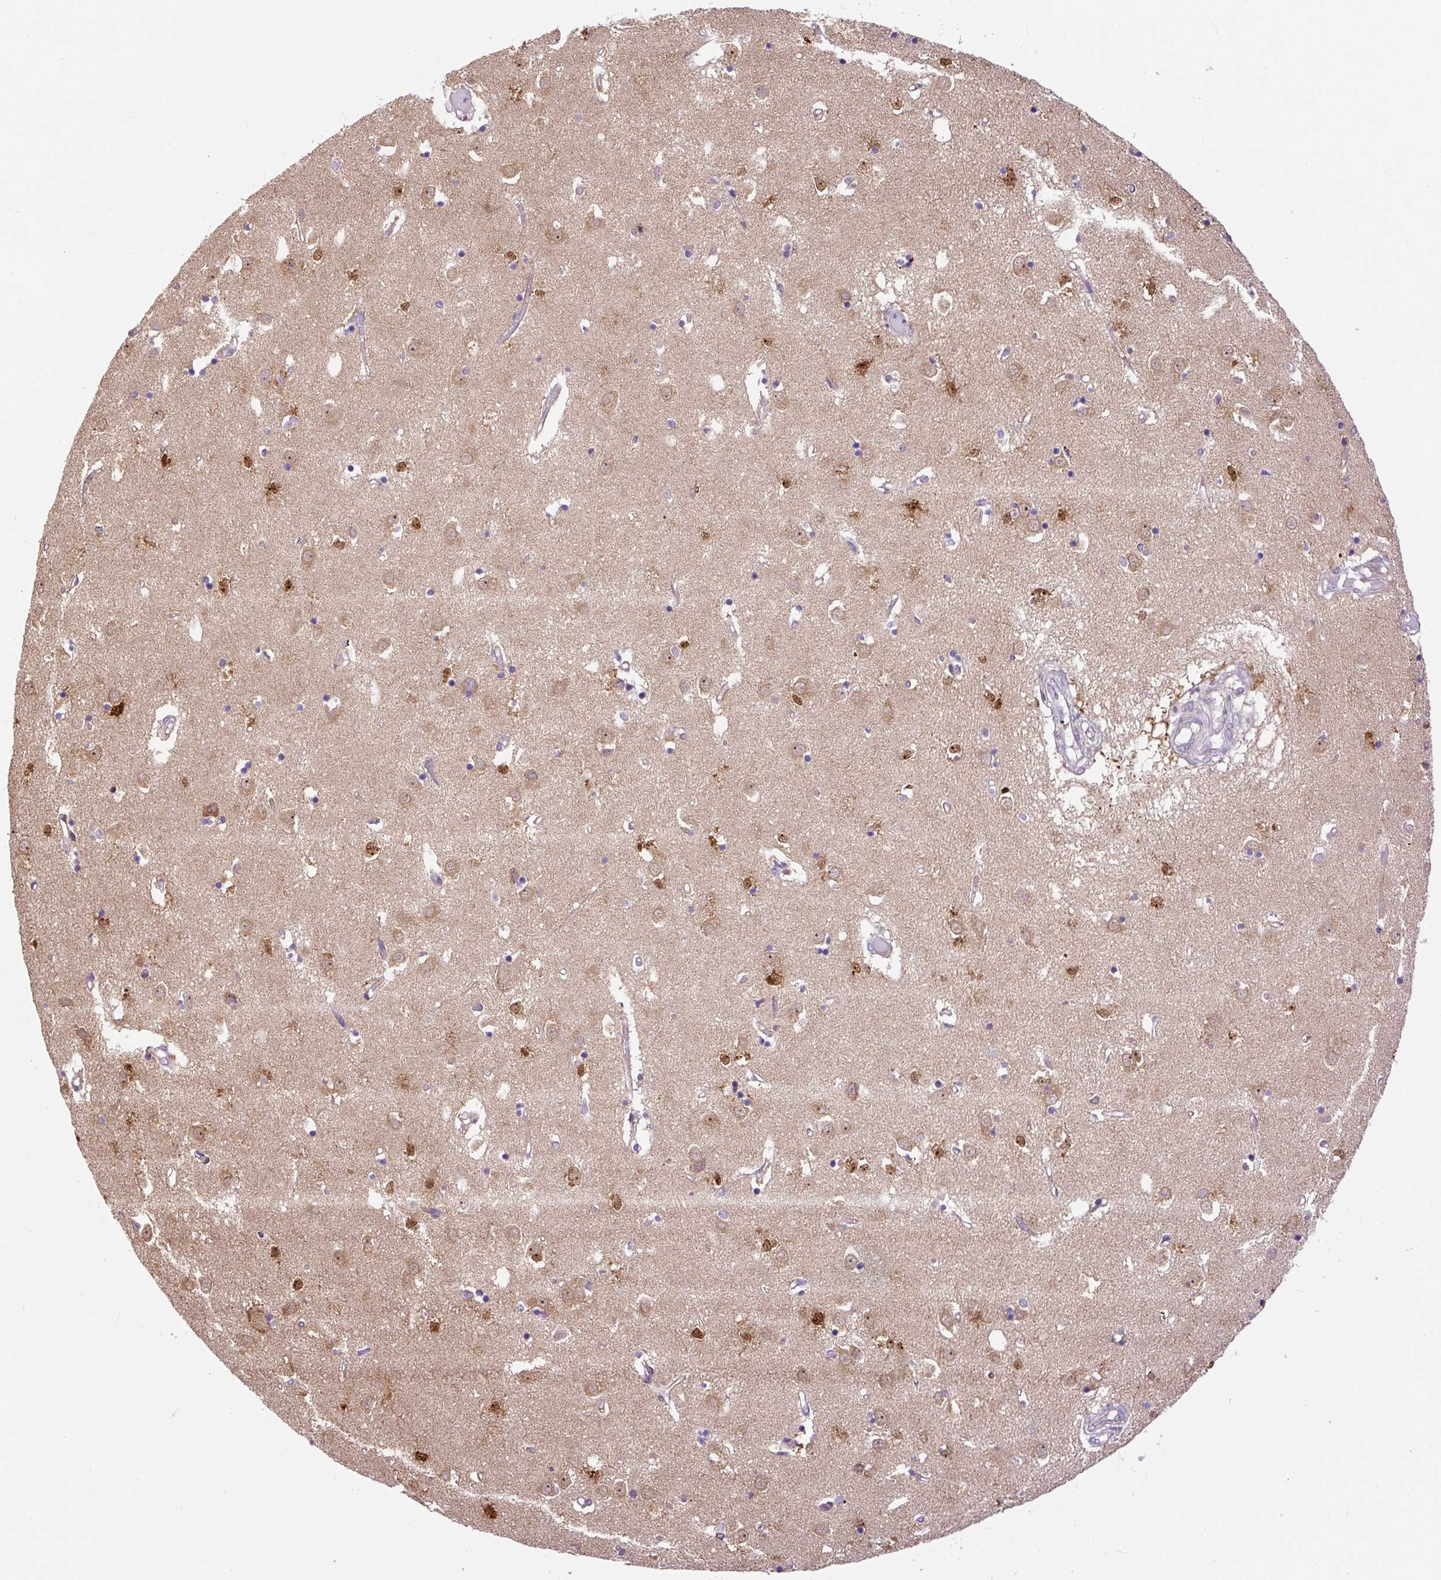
{"staining": {"intensity": "moderate", "quantity": "<25%", "location": "cytoplasmic/membranous,nuclear"}, "tissue": "caudate", "cell_type": "Glial cells", "image_type": "normal", "snomed": [{"axis": "morphology", "description": "Normal tissue, NOS"}, {"axis": "topography", "description": "Lateral ventricle wall"}], "caption": "A high-resolution image shows immunohistochemistry (IHC) staining of unremarkable caudate, which exhibits moderate cytoplasmic/membranous,nuclear staining in about <25% of glial cells.", "gene": "PPME1", "patient": {"sex": "male", "age": 70}}